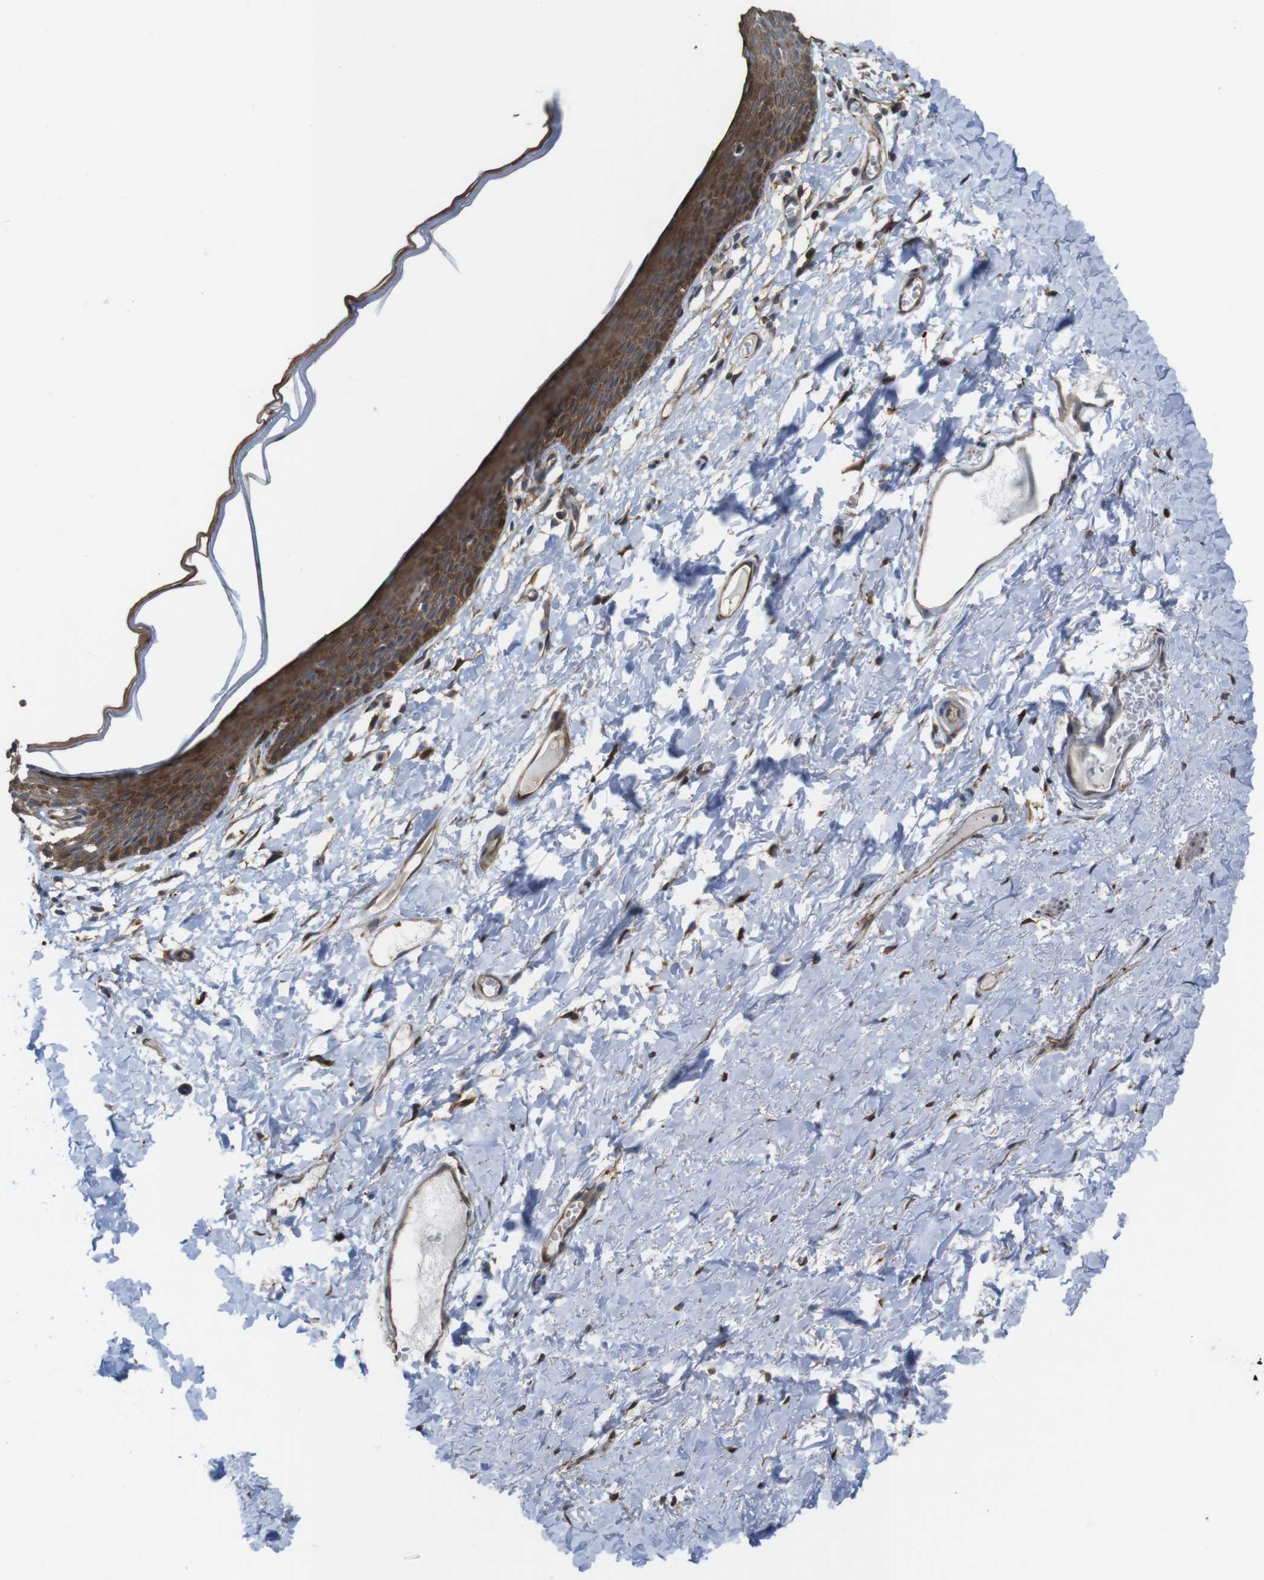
{"staining": {"intensity": "moderate", "quantity": ">75%", "location": "cytoplasmic/membranous"}, "tissue": "skin", "cell_type": "Epidermal cells", "image_type": "normal", "snomed": [{"axis": "morphology", "description": "Normal tissue, NOS"}, {"axis": "topography", "description": "Vulva"}], "caption": "Brown immunohistochemical staining in unremarkable skin reveals moderate cytoplasmic/membranous staining in about >75% of epidermal cells.", "gene": "PCOLCE2", "patient": {"sex": "female", "age": 54}}